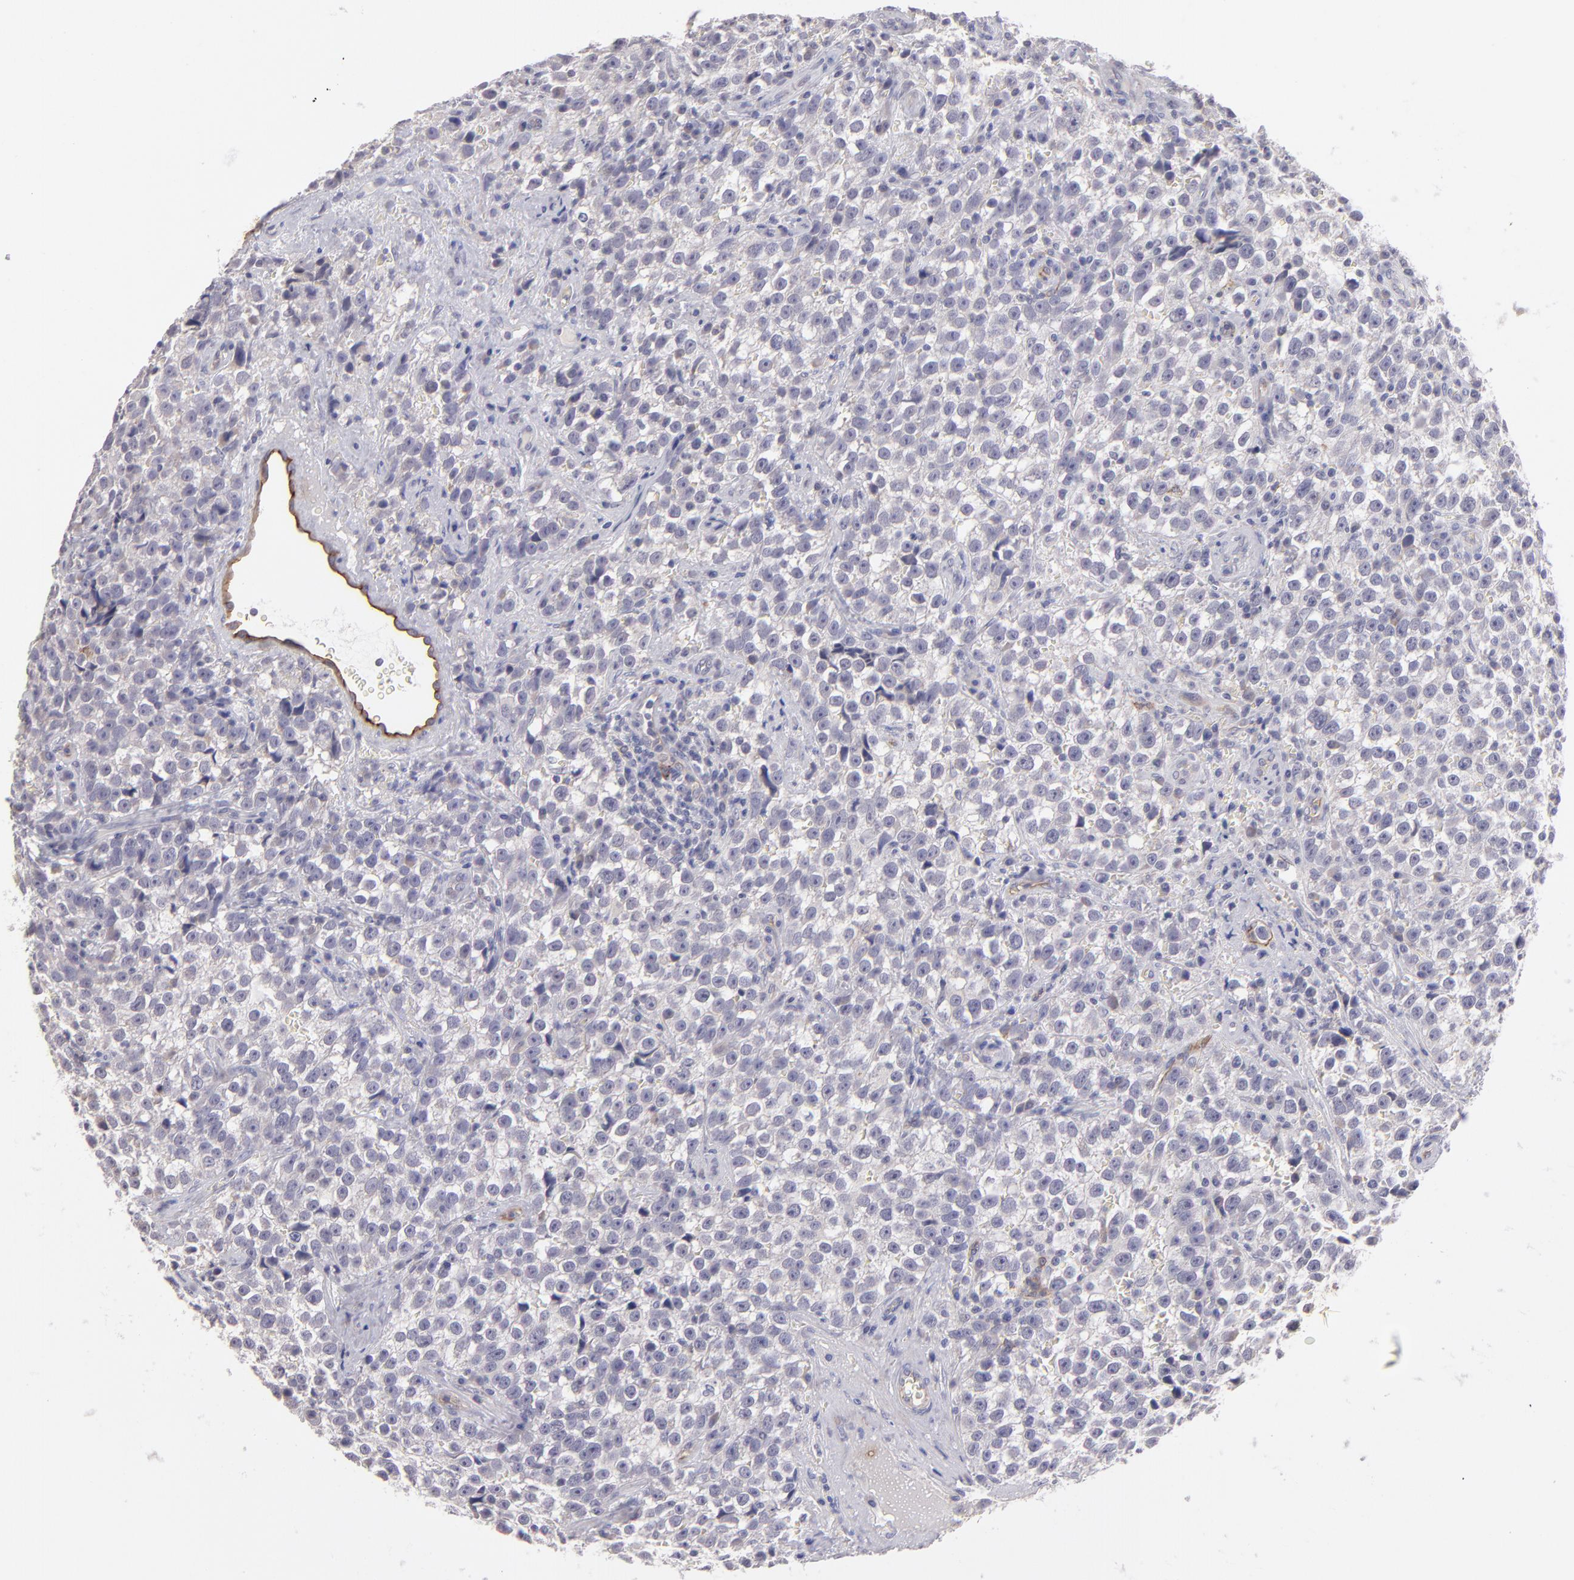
{"staining": {"intensity": "negative", "quantity": "none", "location": "none"}, "tissue": "testis cancer", "cell_type": "Tumor cells", "image_type": "cancer", "snomed": [{"axis": "morphology", "description": "Seminoma, NOS"}, {"axis": "topography", "description": "Testis"}], "caption": "There is no significant positivity in tumor cells of testis cancer (seminoma).", "gene": "THBD", "patient": {"sex": "male", "age": 38}}